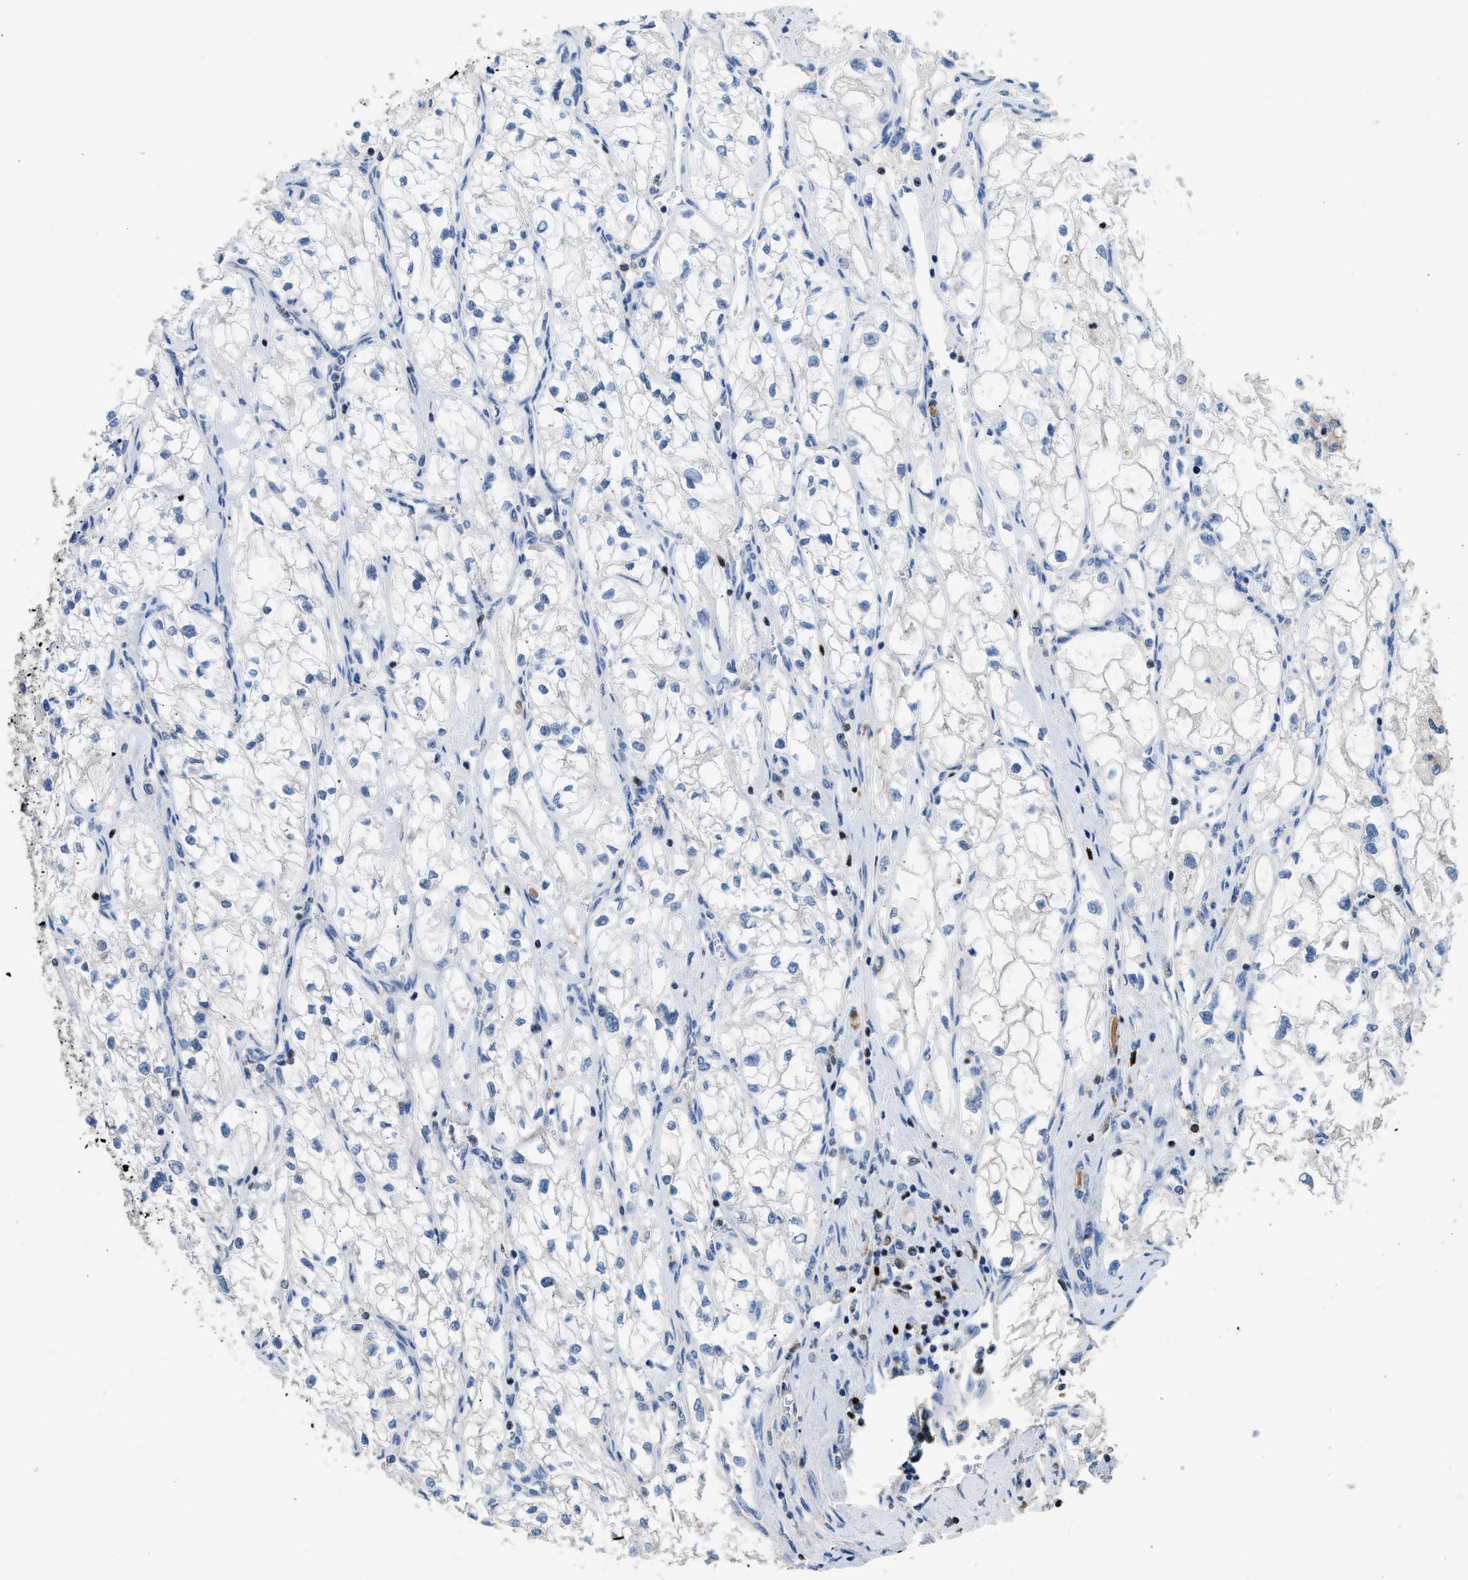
{"staining": {"intensity": "negative", "quantity": "none", "location": "none"}, "tissue": "renal cancer", "cell_type": "Tumor cells", "image_type": "cancer", "snomed": [{"axis": "morphology", "description": "Adenocarcinoma, NOS"}, {"axis": "topography", "description": "Kidney"}], "caption": "High magnification brightfield microscopy of renal cancer stained with DAB (3,3'-diaminobenzidine) (brown) and counterstained with hematoxylin (blue): tumor cells show no significant staining. The staining is performed using DAB (3,3'-diaminobenzidine) brown chromogen with nuclei counter-stained in using hematoxylin.", "gene": "TOX", "patient": {"sex": "female", "age": 70}}